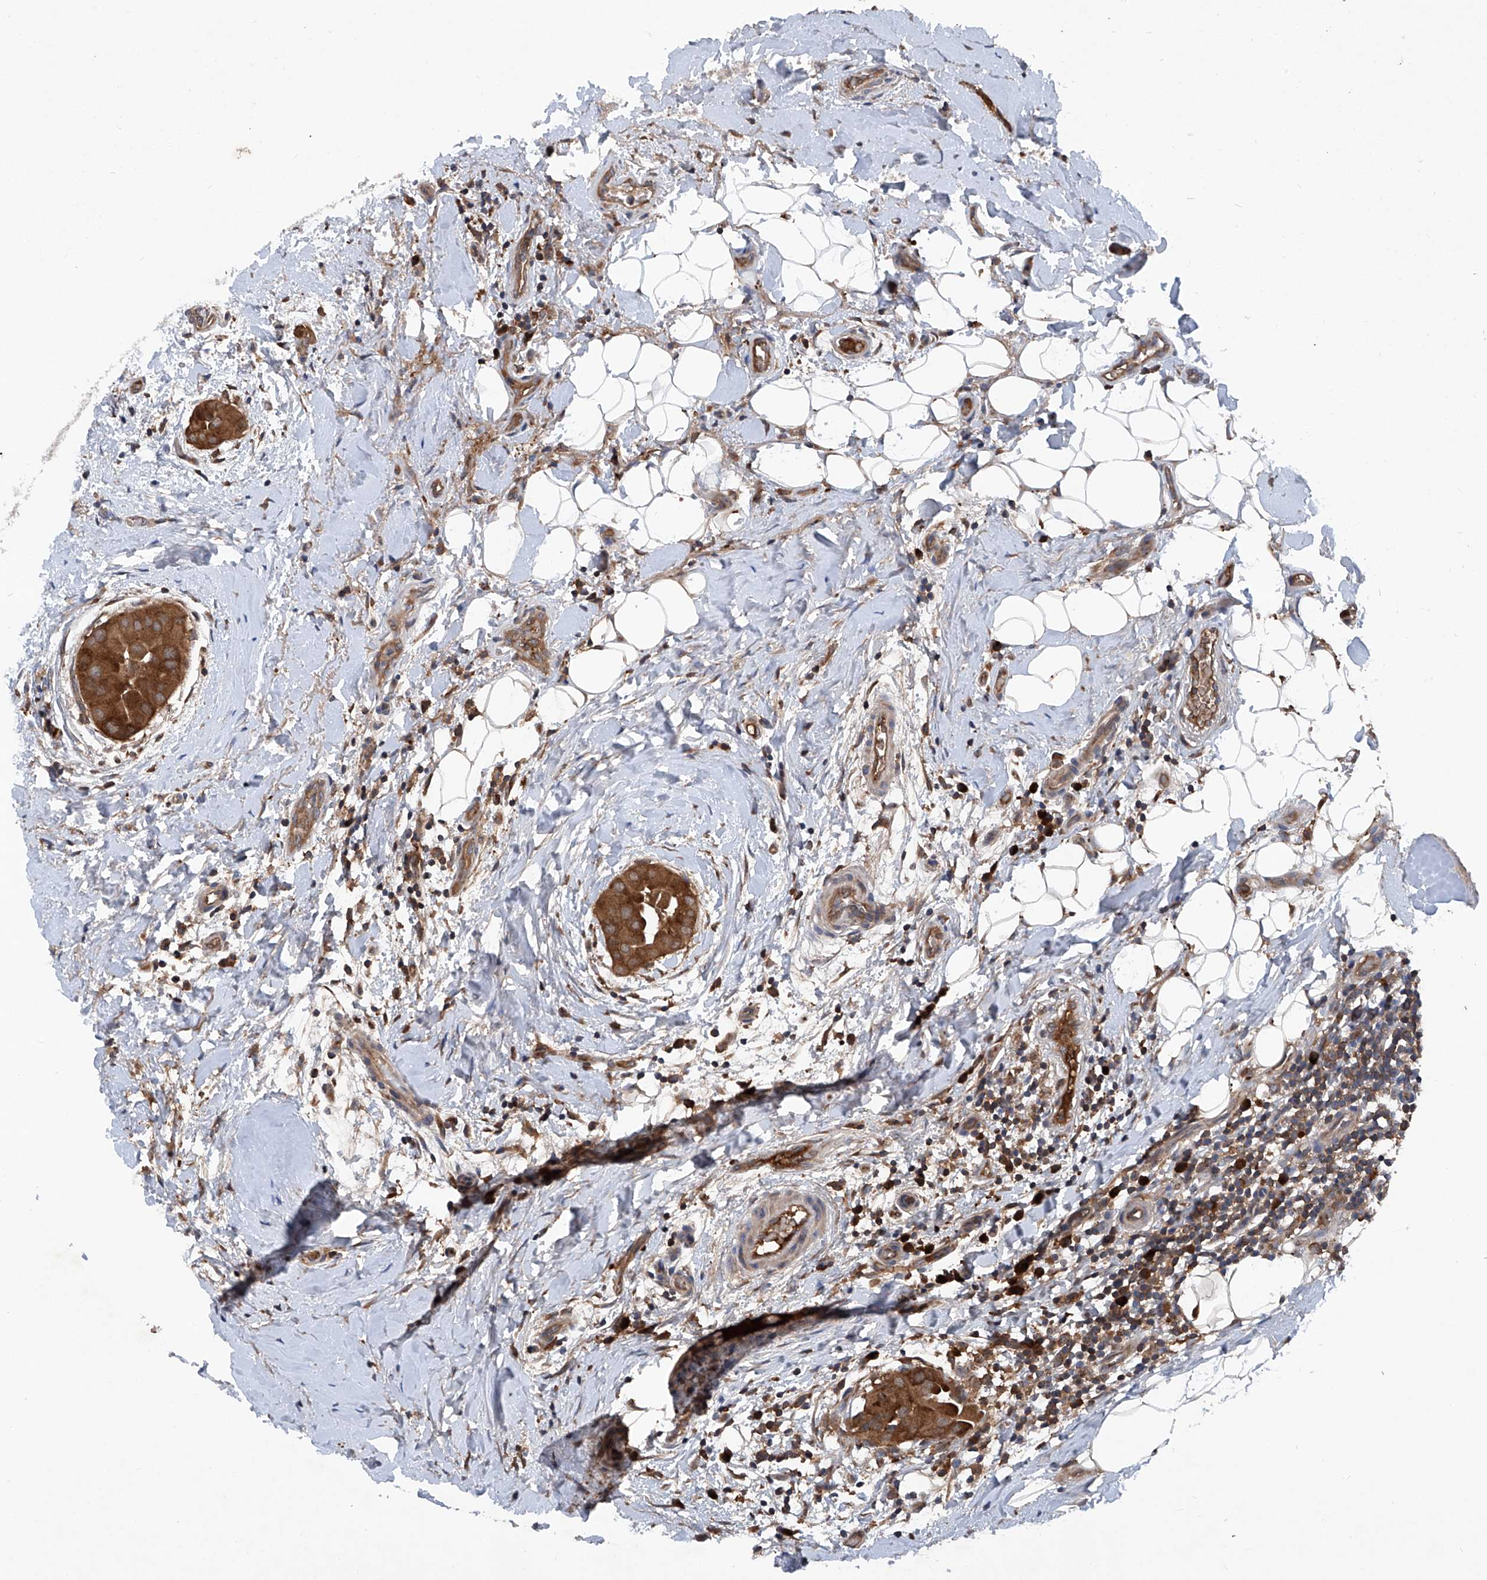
{"staining": {"intensity": "strong", "quantity": ">75%", "location": "cytoplasmic/membranous"}, "tissue": "thyroid cancer", "cell_type": "Tumor cells", "image_type": "cancer", "snomed": [{"axis": "morphology", "description": "Papillary adenocarcinoma, NOS"}, {"axis": "topography", "description": "Thyroid gland"}], "caption": "IHC photomicrograph of neoplastic tissue: human thyroid papillary adenocarcinoma stained using IHC shows high levels of strong protein expression localized specifically in the cytoplasmic/membranous of tumor cells, appearing as a cytoplasmic/membranous brown color.", "gene": "ASCC3", "patient": {"sex": "male", "age": 33}}